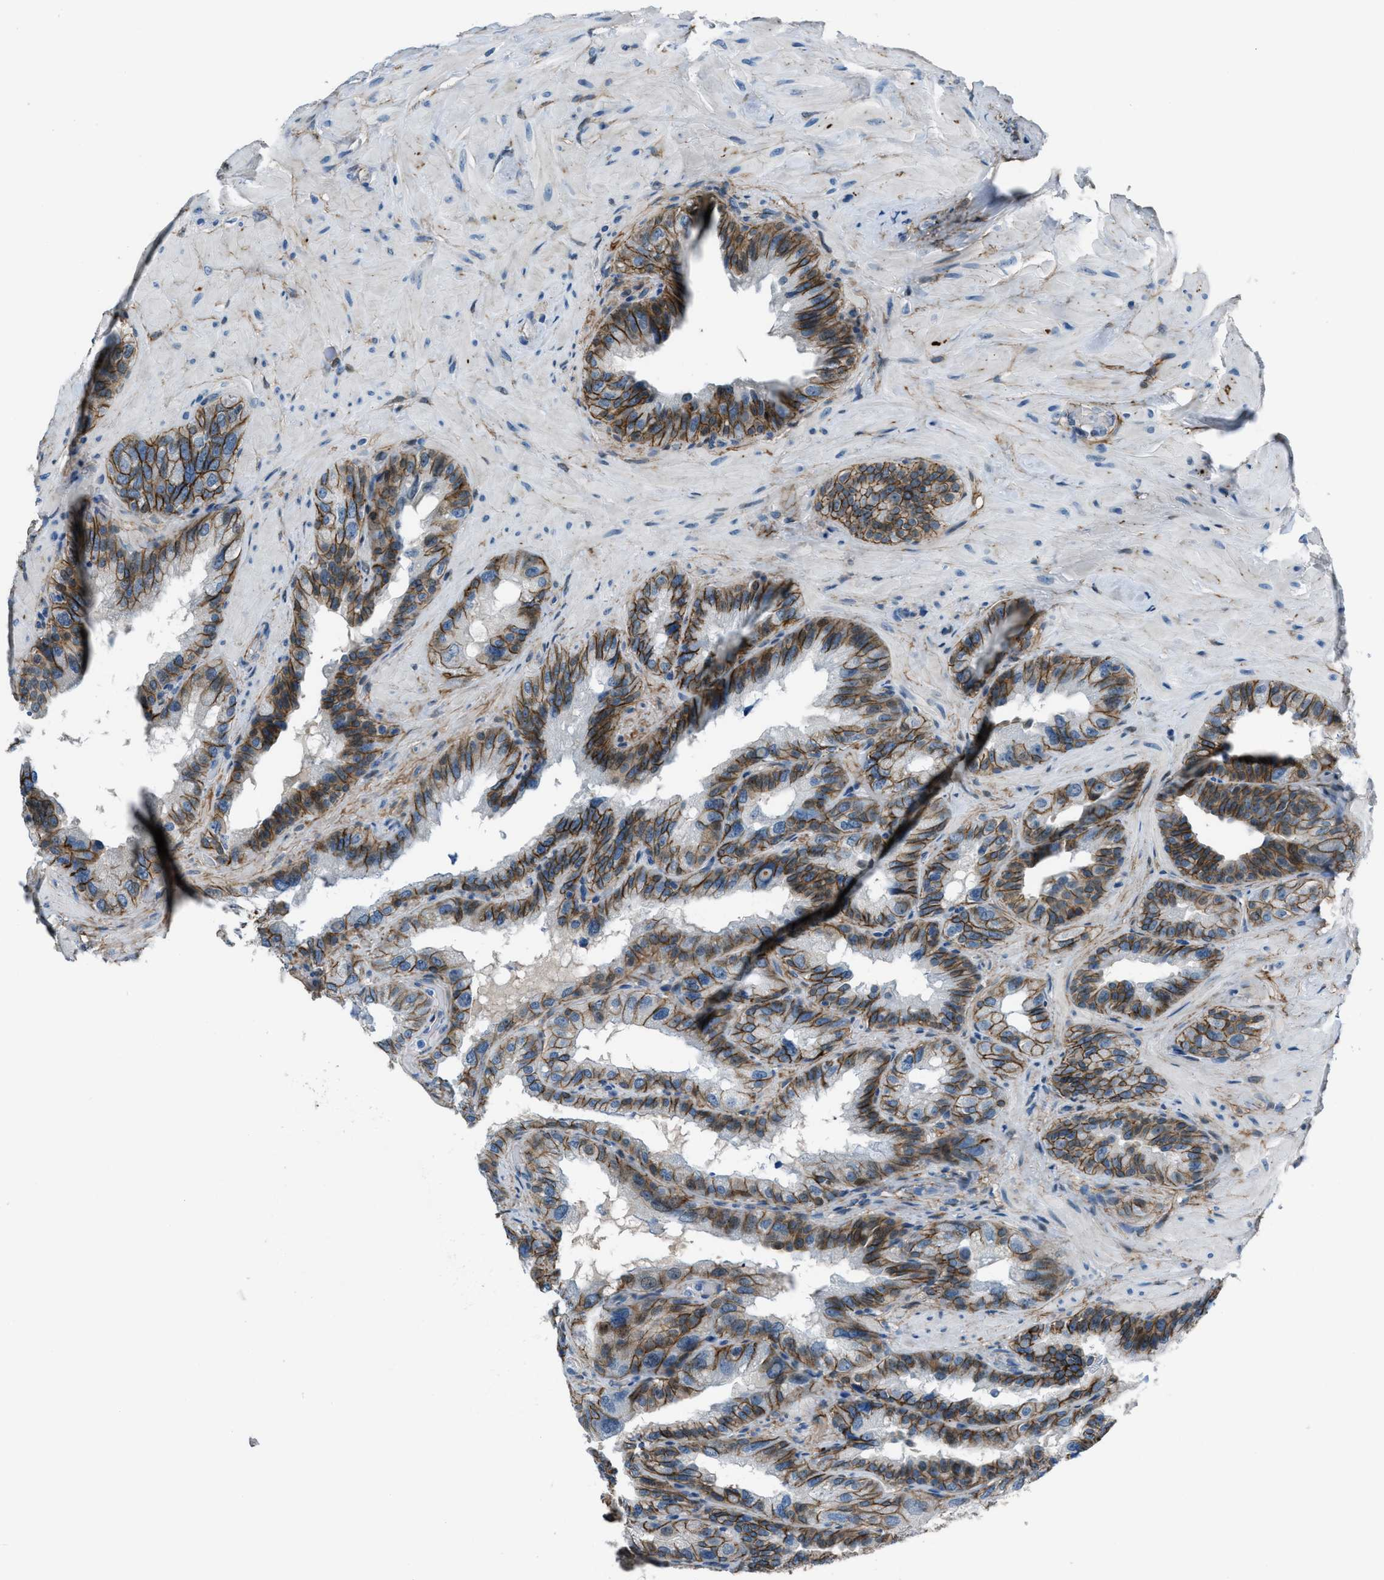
{"staining": {"intensity": "moderate", "quantity": "25%-75%", "location": "cytoplasmic/membranous"}, "tissue": "seminal vesicle", "cell_type": "Glandular cells", "image_type": "normal", "snomed": [{"axis": "morphology", "description": "Normal tissue, NOS"}, {"axis": "topography", "description": "Seminal veicle"}], "caption": "Protein staining of normal seminal vesicle demonstrates moderate cytoplasmic/membranous staining in about 25%-75% of glandular cells.", "gene": "FBN1", "patient": {"sex": "male", "age": 68}}